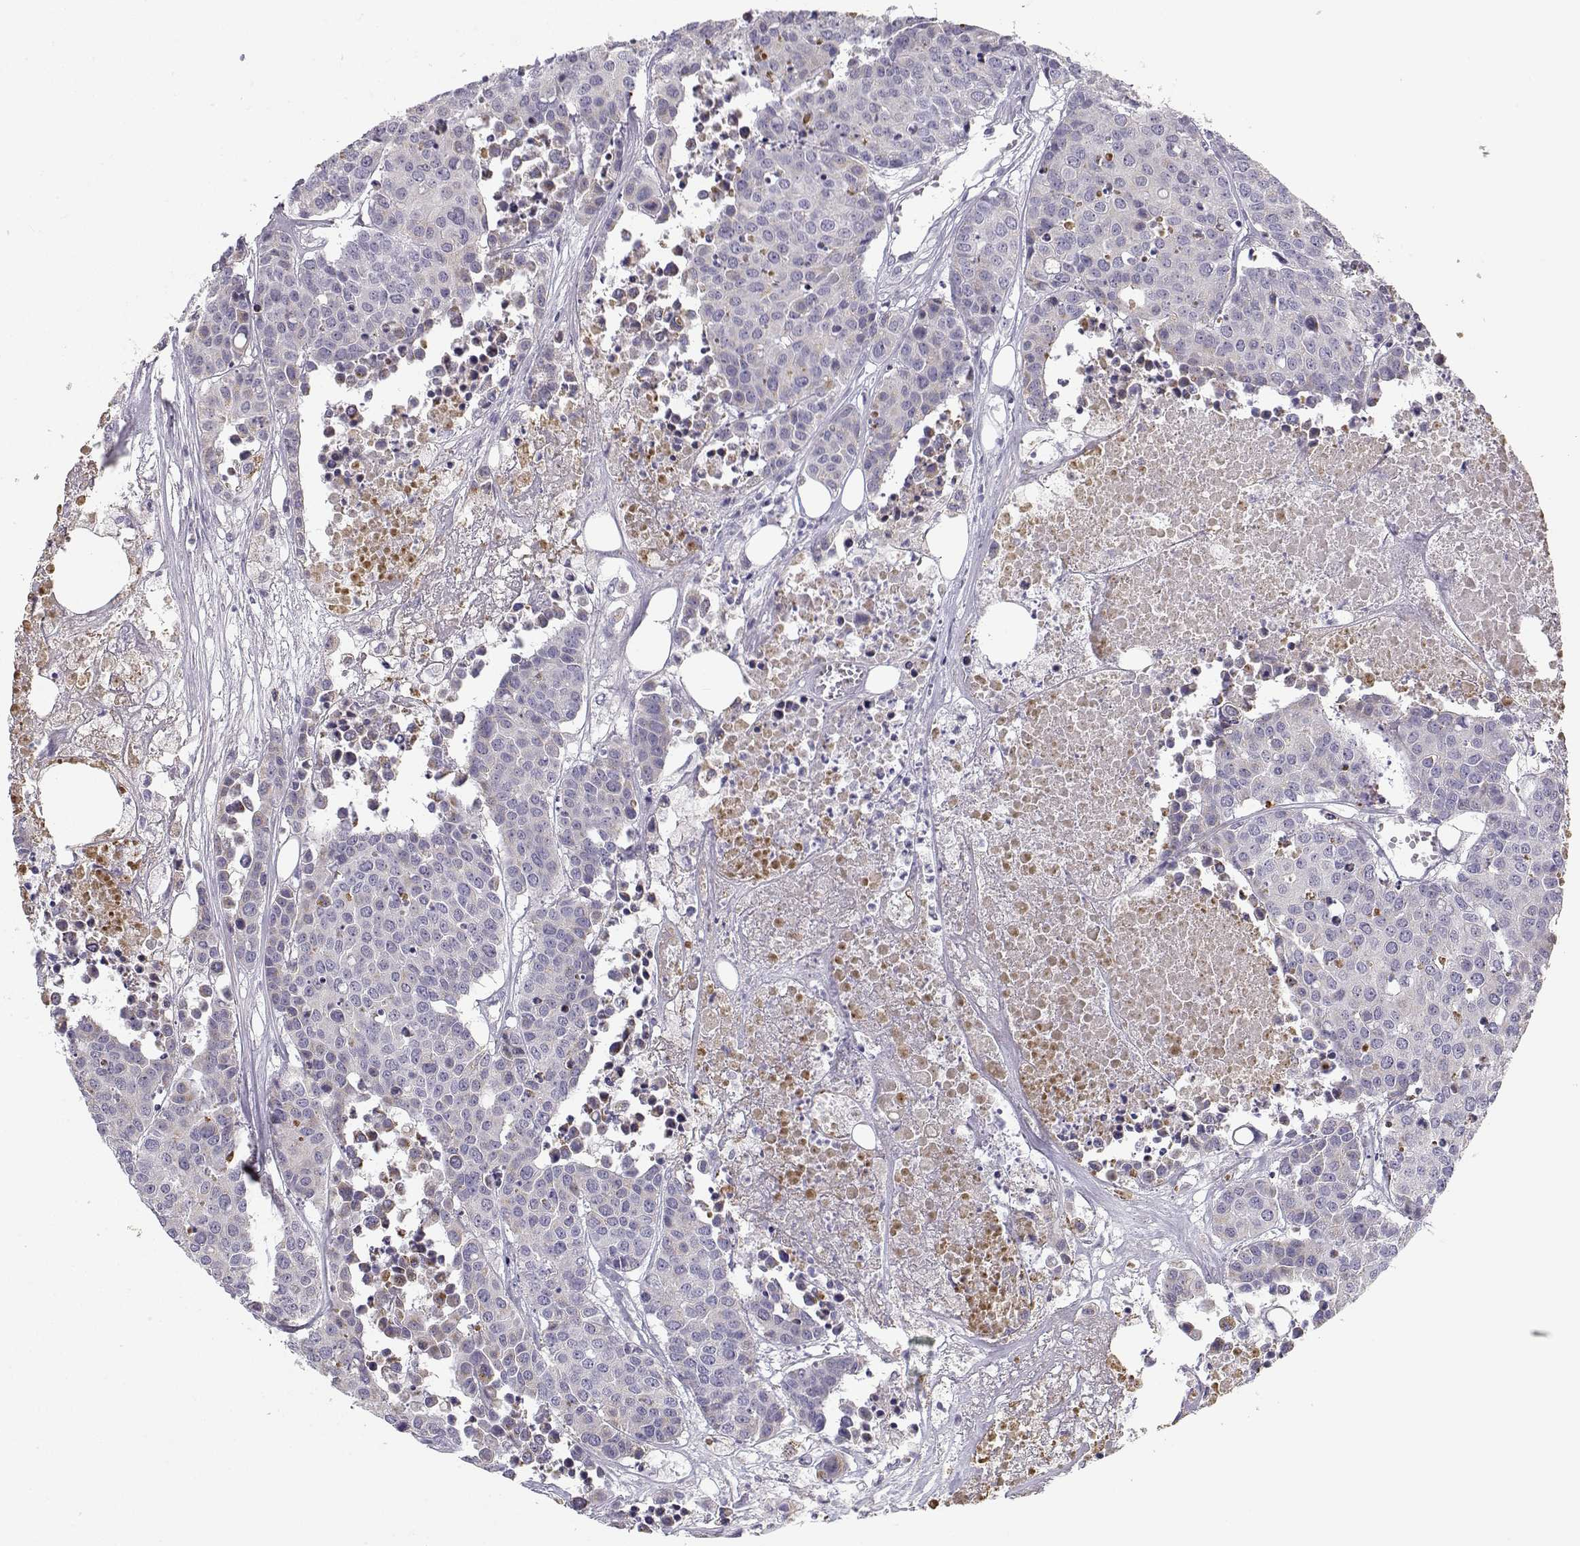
{"staining": {"intensity": "weak", "quantity": "<25%", "location": "cytoplasmic/membranous"}, "tissue": "carcinoid", "cell_type": "Tumor cells", "image_type": "cancer", "snomed": [{"axis": "morphology", "description": "Carcinoid, malignant, NOS"}, {"axis": "topography", "description": "Colon"}], "caption": "Human carcinoid (malignant) stained for a protein using immunohistochemistry exhibits no staining in tumor cells.", "gene": "CREB3L3", "patient": {"sex": "male", "age": 81}}